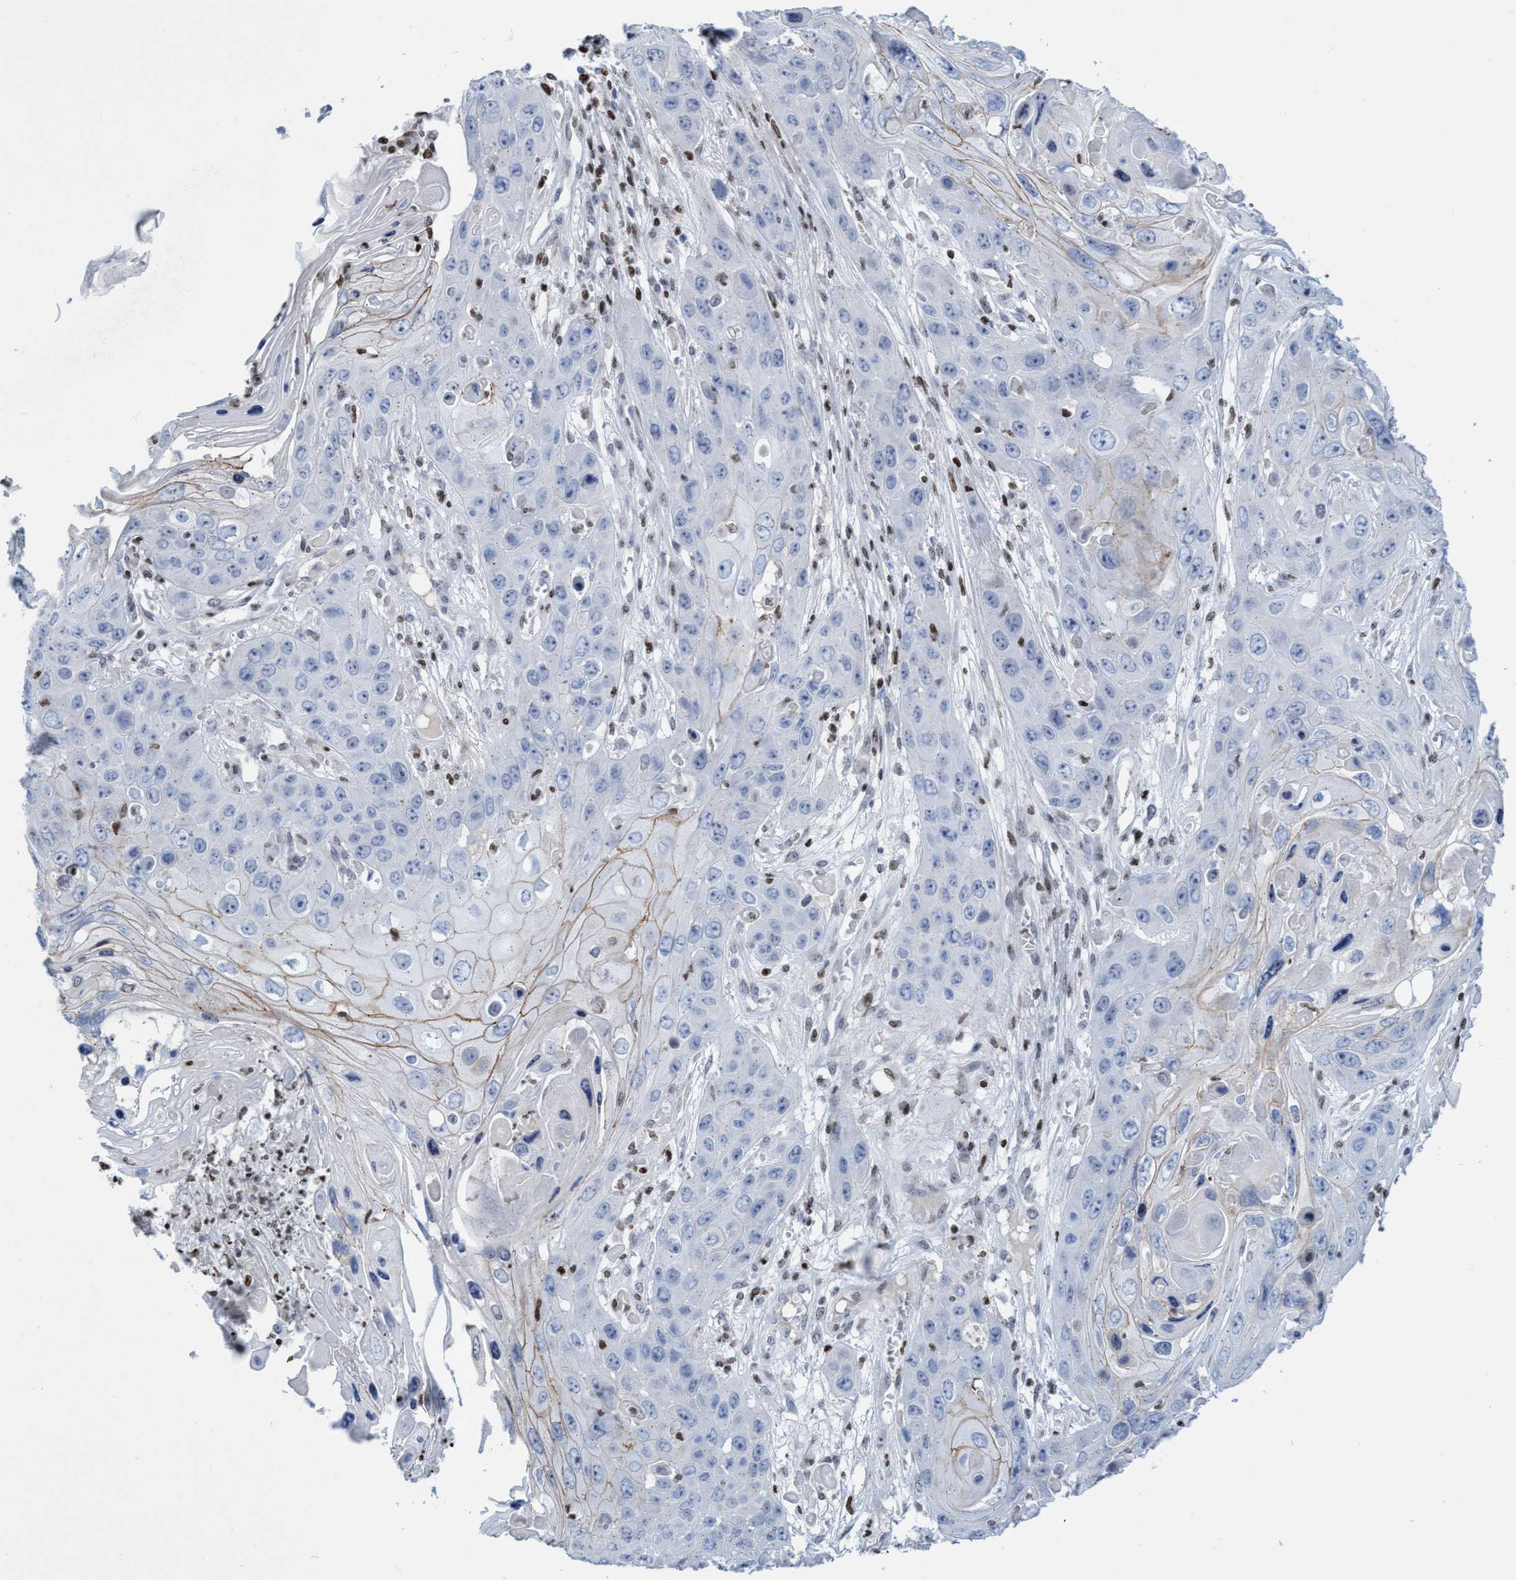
{"staining": {"intensity": "negative", "quantity": "none", "location": "none"}, "tissue": "skin cancer", "cell_type": "Tumor cells", "image_type": "cancer", "snomed": [{"axis": "morphology", "description": "Squamous cell carcinoma, NOS"}, {"axis": "topography", "description": "Skin"}], "caption": "DAB (3,3'-diaminobenzidine) immunohistochemical staining of human skin squamous cell carcinoma demonstrates no significant staining in tumor cells.", "gene": "CBX2", "patient": {"sex": "male", "age": 55}}